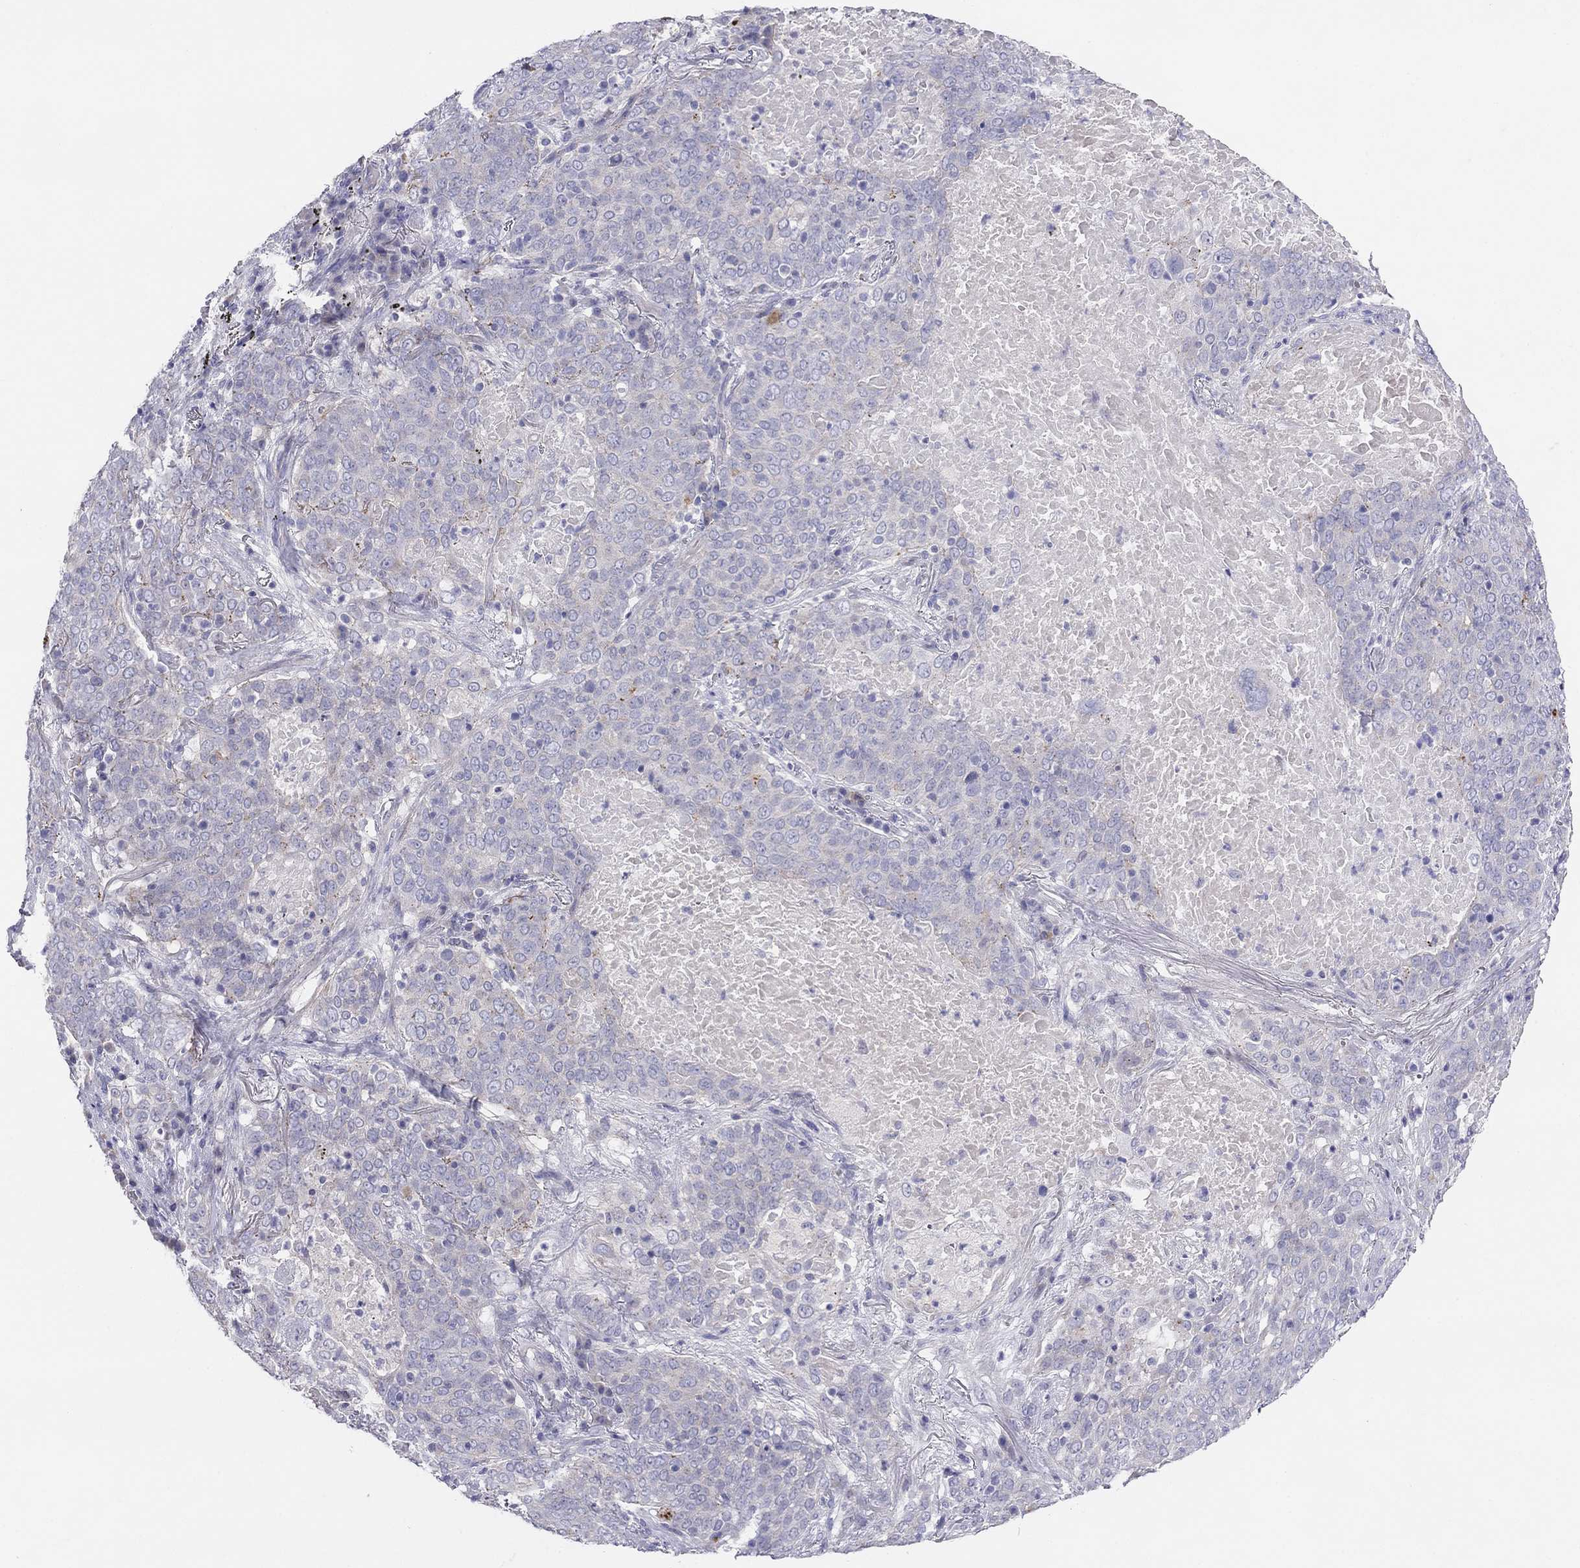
{"staining": {"intensity": "negative", "quantity": "none", "location": "none"}, "tissue": "lung cancer", "cell_type": "Tumor cells", "image_type": "cancer", "snomed": [{"axis": "morphology", "description": "Squamous cell carcinoma, NOS"}, {"axis": "topography", "description": "Lung"}], "caption": "This is a image of immunohistochemistry (IHC) staining of lung cancer, which shows no positivity in tumor cells. (DAB IHC visualized using brightfield microscopy, high magnification).", "gene": "MGAT4C", "patient": {"sex": "male", "age": 82}}